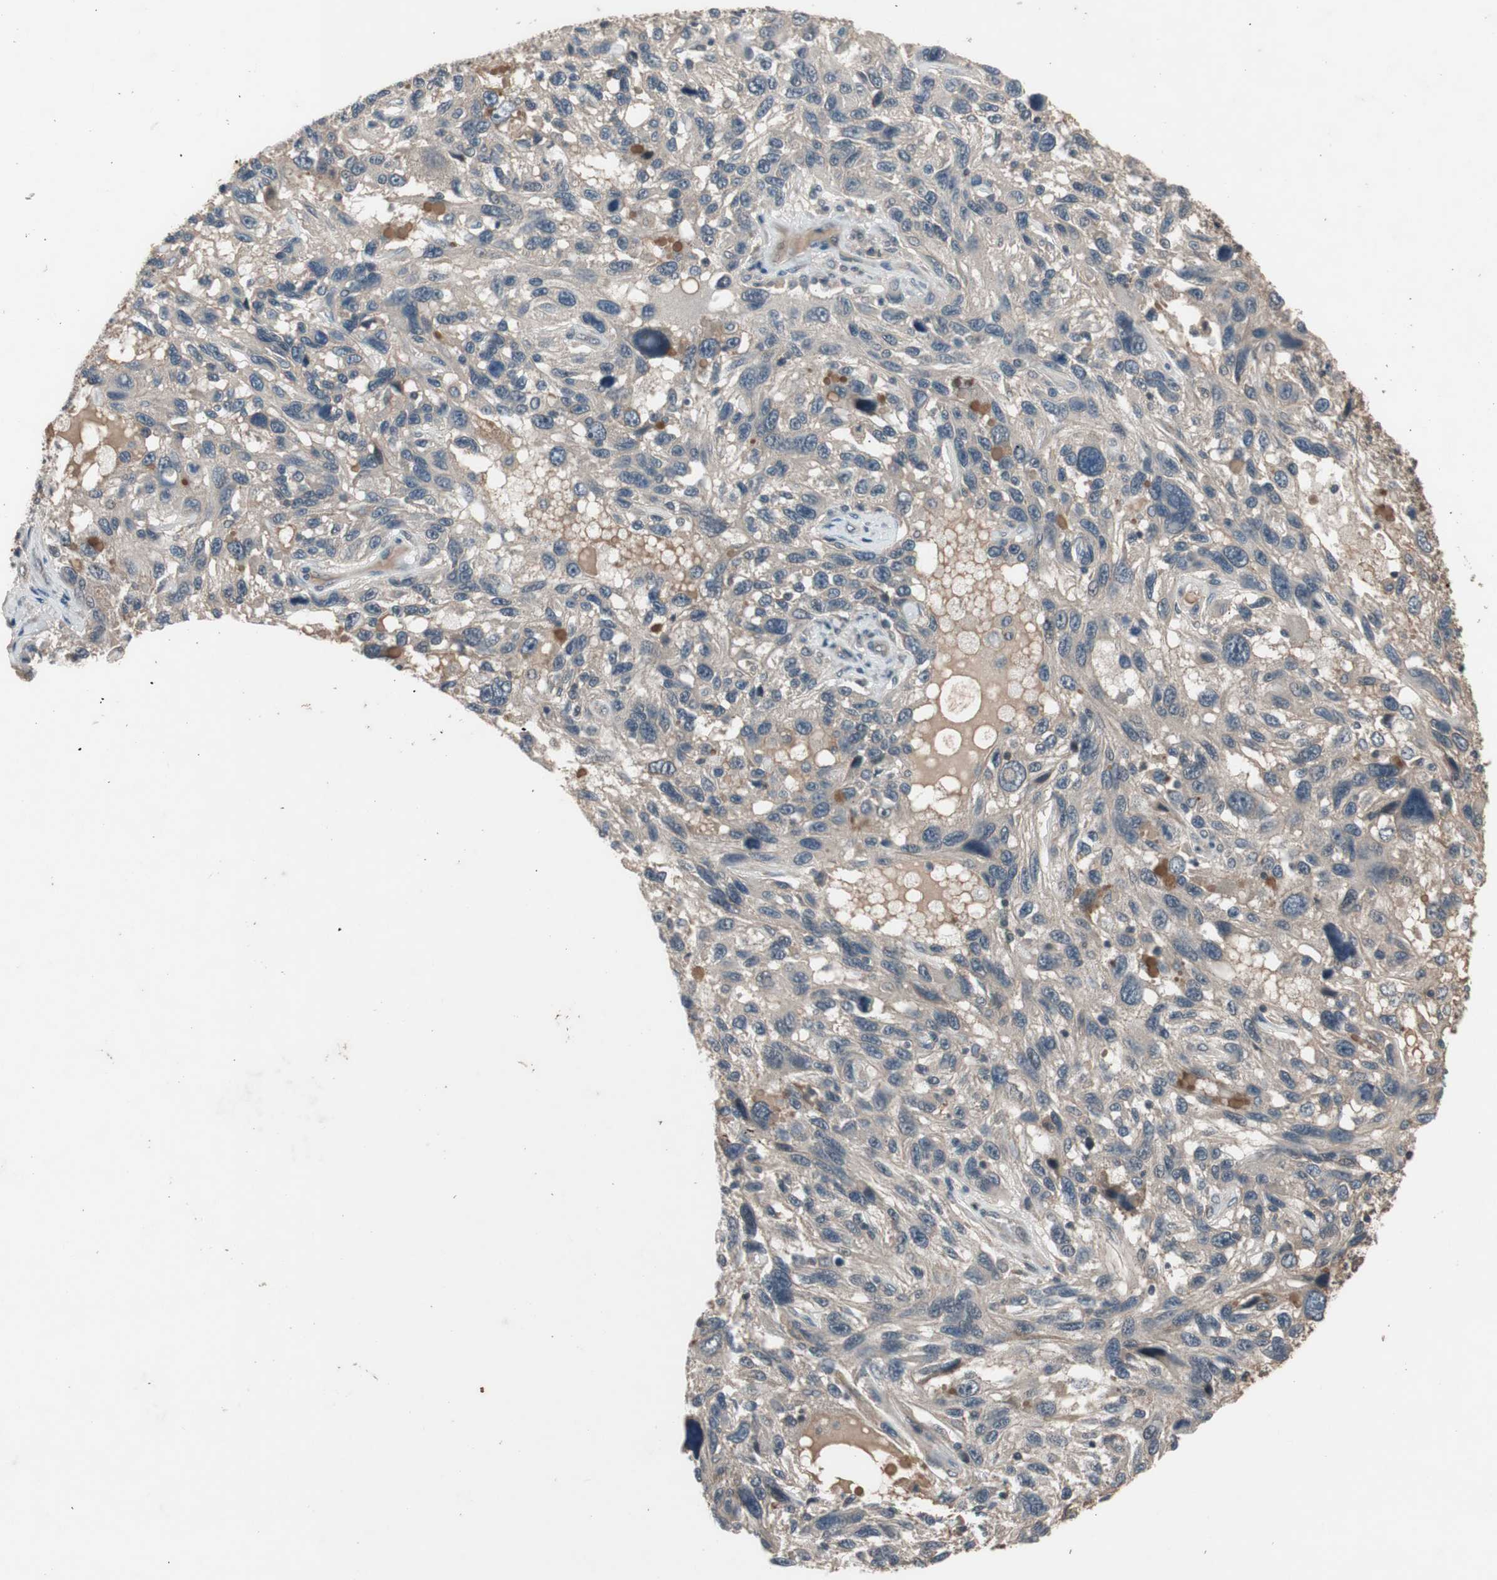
{"staining": {"intensity": "weak", "quantity": ">75%", "location": "cytoplasmic/membranous"}, "tissue": "melanoma", "cell_type": "Tumor cells", "image_type": "cancer", "snomed": [{"axis": "morphology", "description": "Malignant melanoma, NOS"}, {"axis": "topography", "description": "Skin"}], "caption": "Immunohistochemistry (IHC) staining of malignant melanoma, which displays low levels of weak cytoplasmic/membranous staining in about >75% of tumor cells indicating weak cytoplasmic/membranous protein positivity. The staining was performed using DAB (3,3'-diaminobenzidine) (brown) for protein detection and nuclei were counterstained in hematoxylin (blue).", "gene": "NSF", "patient": {"sex": "male", "age": 53}}